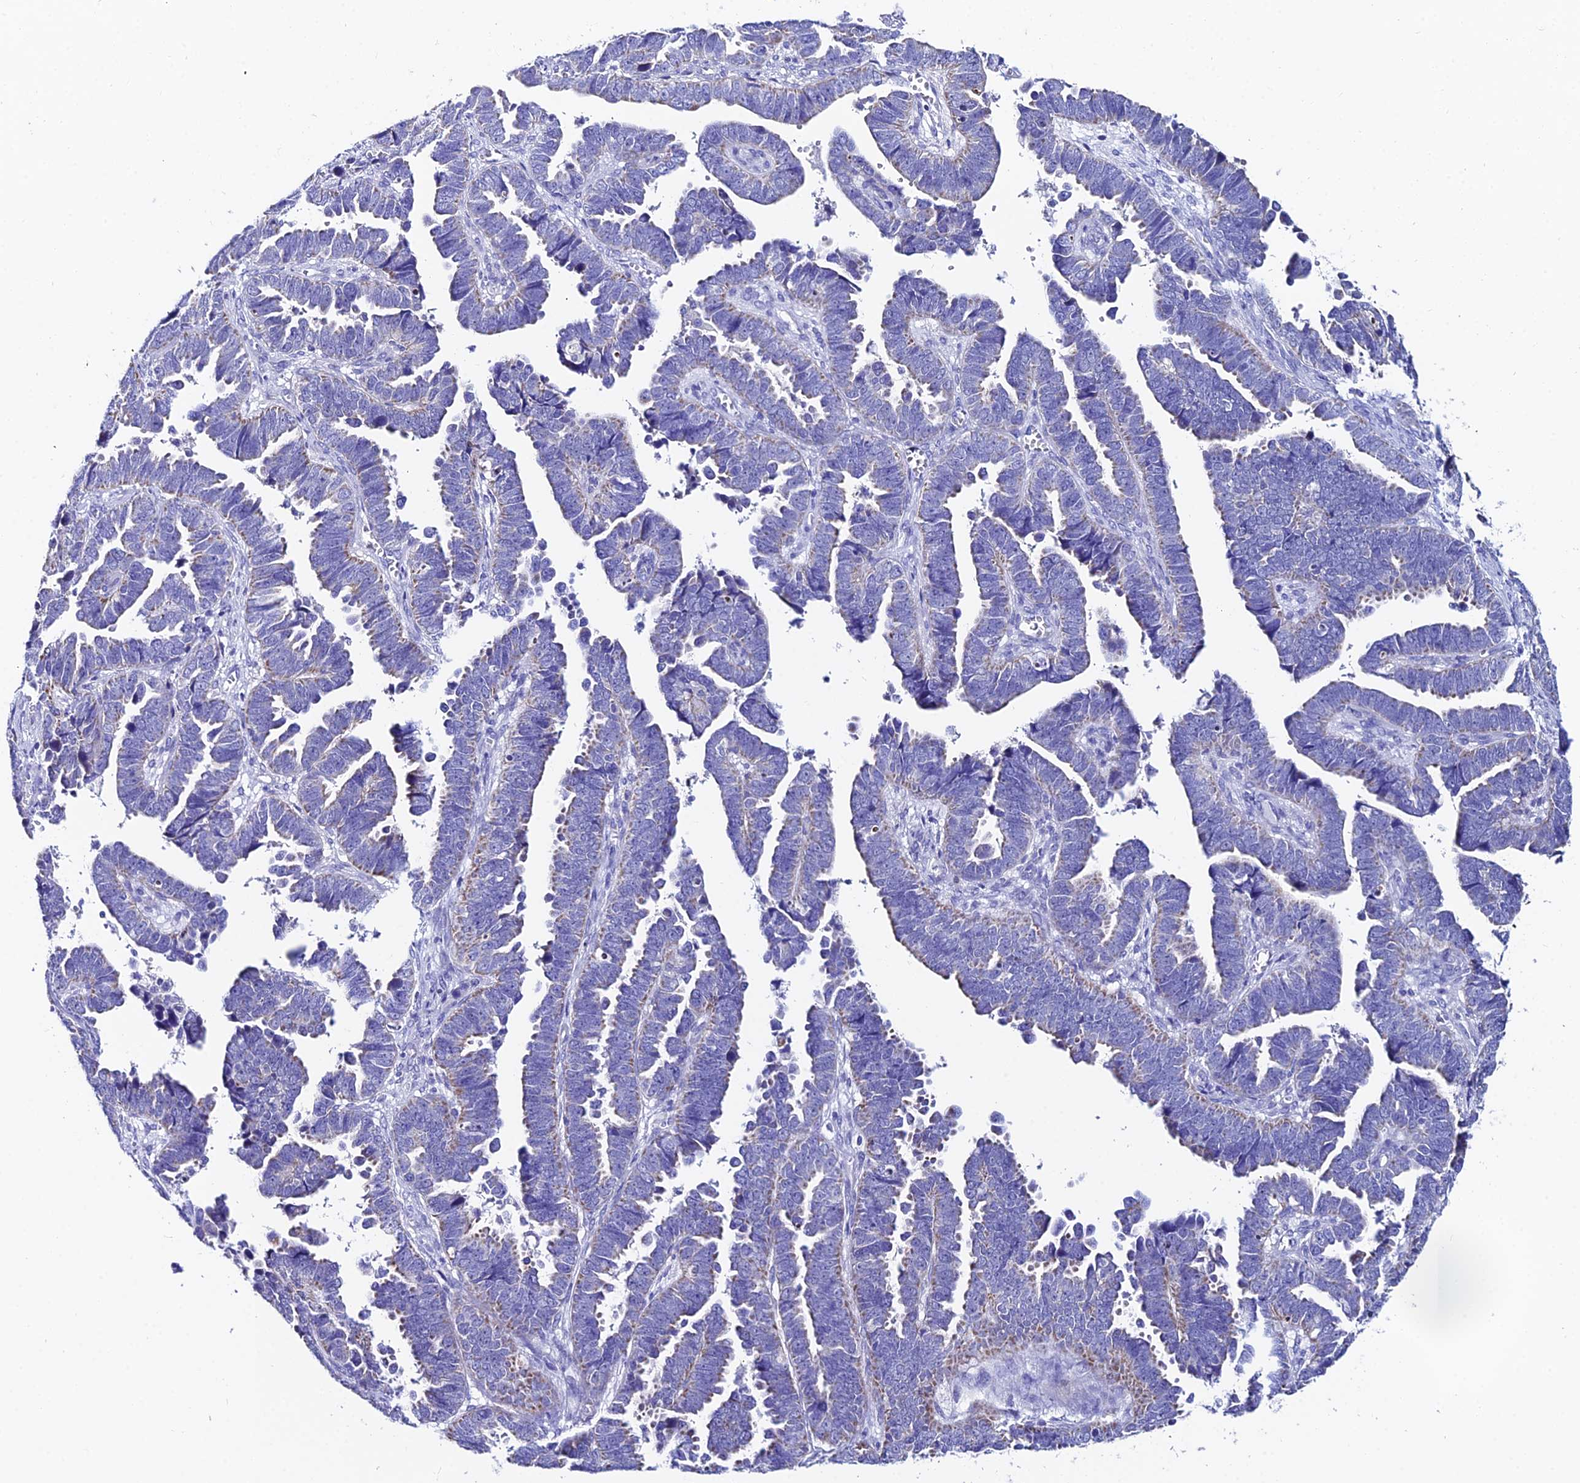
{"staining": {"intensity": "weak", "quantity": "25%-75%", "location": "cytoplasmic/membranous"}, "tissue": "endometrial cancer", "cell_type": "Tumor cells", "image_type": "cancer", "snomed": [{"axis": "morphology", "description": "Adenocarcinoma, NOS"}, {"axis": "topography", "description": "Endometrium"}], "caption": "Protein analysis of endometrial adenocarcinoma tissue shows weak cytoplasmic/membranous staining in approximately 25%-75% of tumor cells.", "gene": "CEP41", "patient": {"sex": "female", "age": 75}}